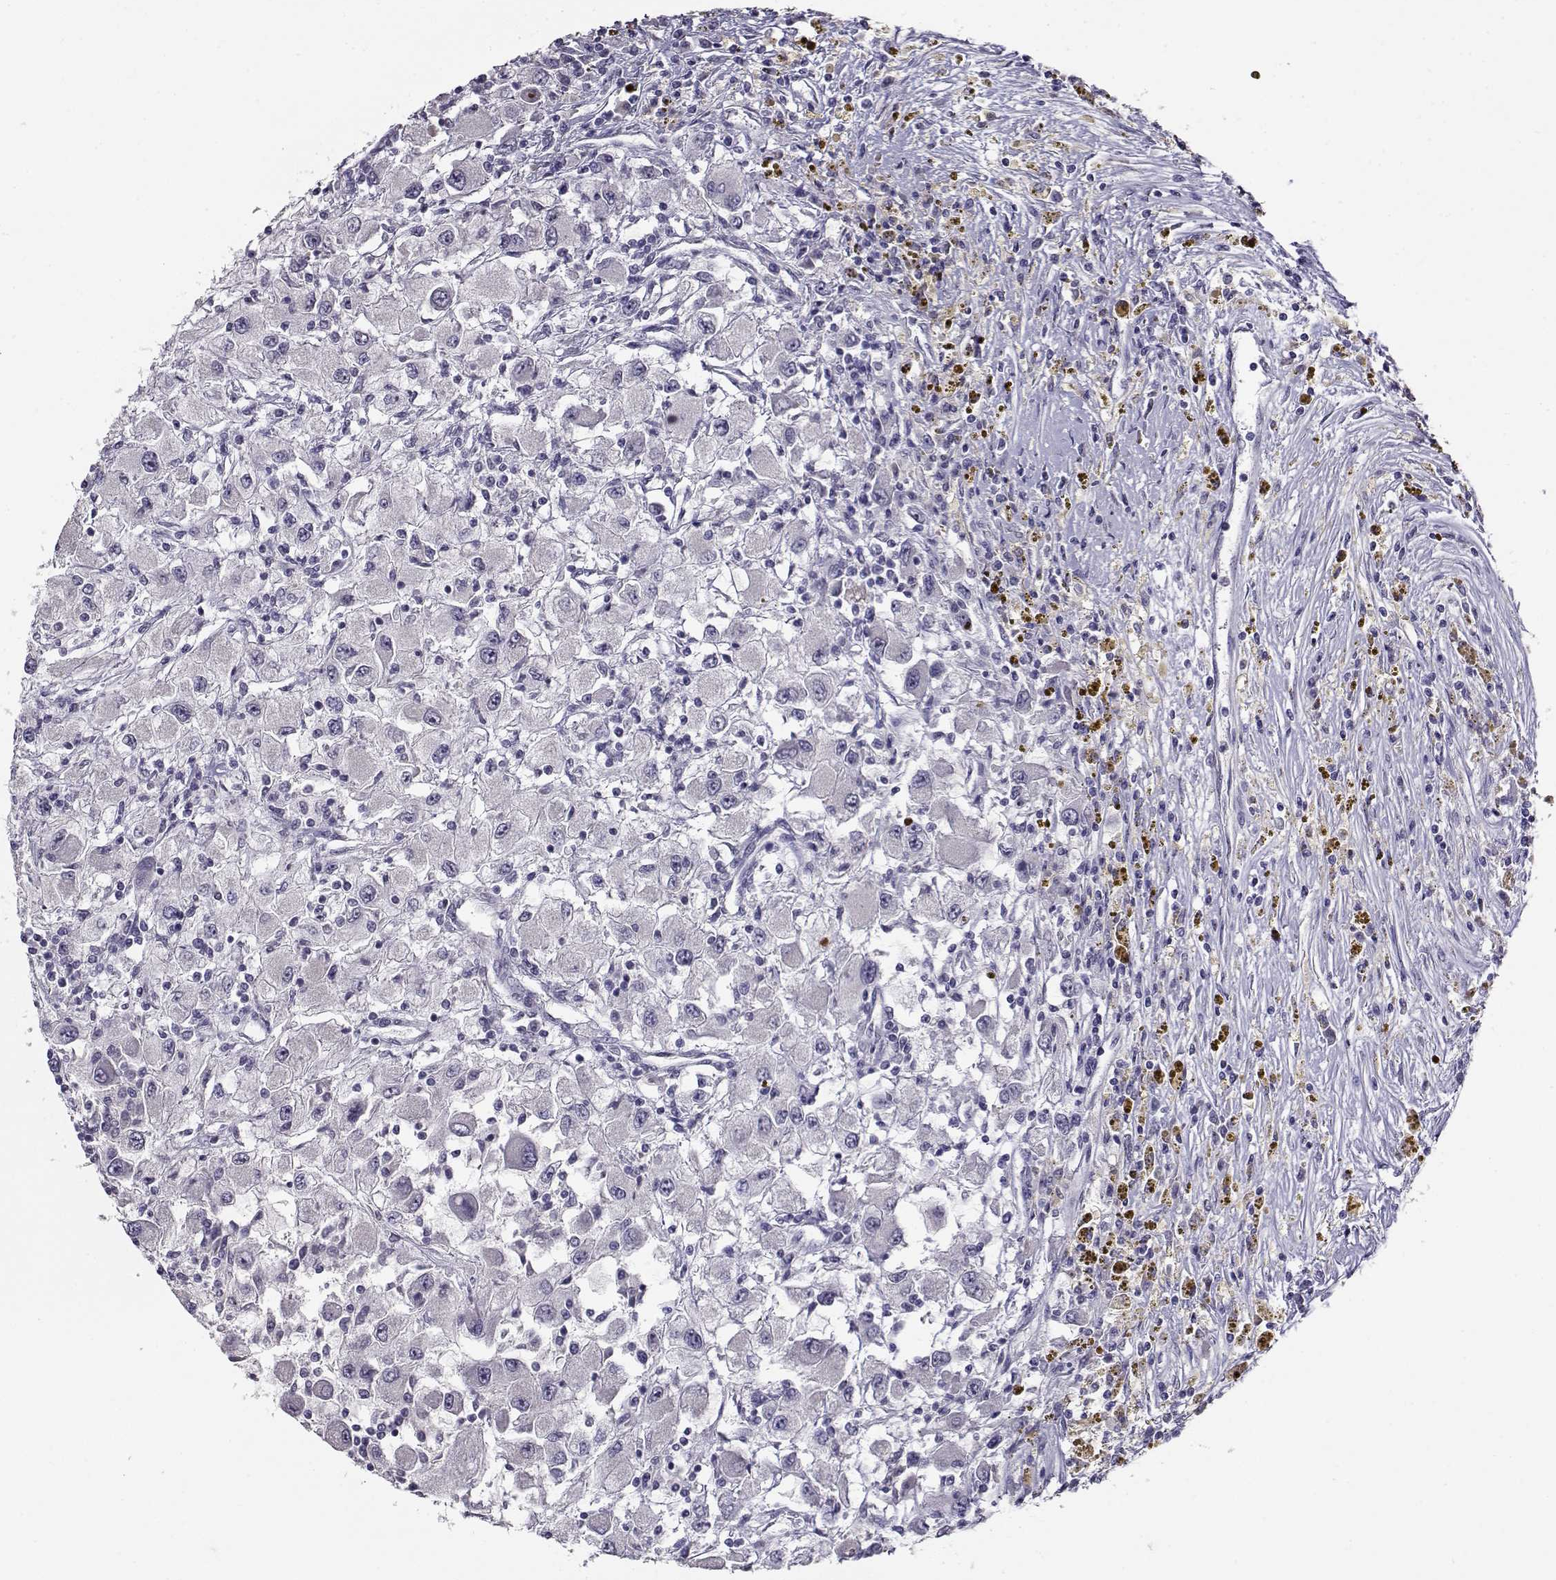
{"staining": {"intensity": "negative", "quantity": "none", "location": "none"}, "tissue": "renal cancer", "cell_type": "Tumor cells", "image_type": "cancer", "snomed": [{"axis": "morphology", "description": "Adenocarcinoma, NOS"}, {"axis": "topography", "description": "Kidney"}], "caption": "High power microscopy image of an immunohistochemistry (IHC) photomicrograph of renal cancer (adenocarcinoma), revealing no significant staining in tumor cells.", "gene": "RHOXF2", "patient": {"sex": "female", "age": 67}}